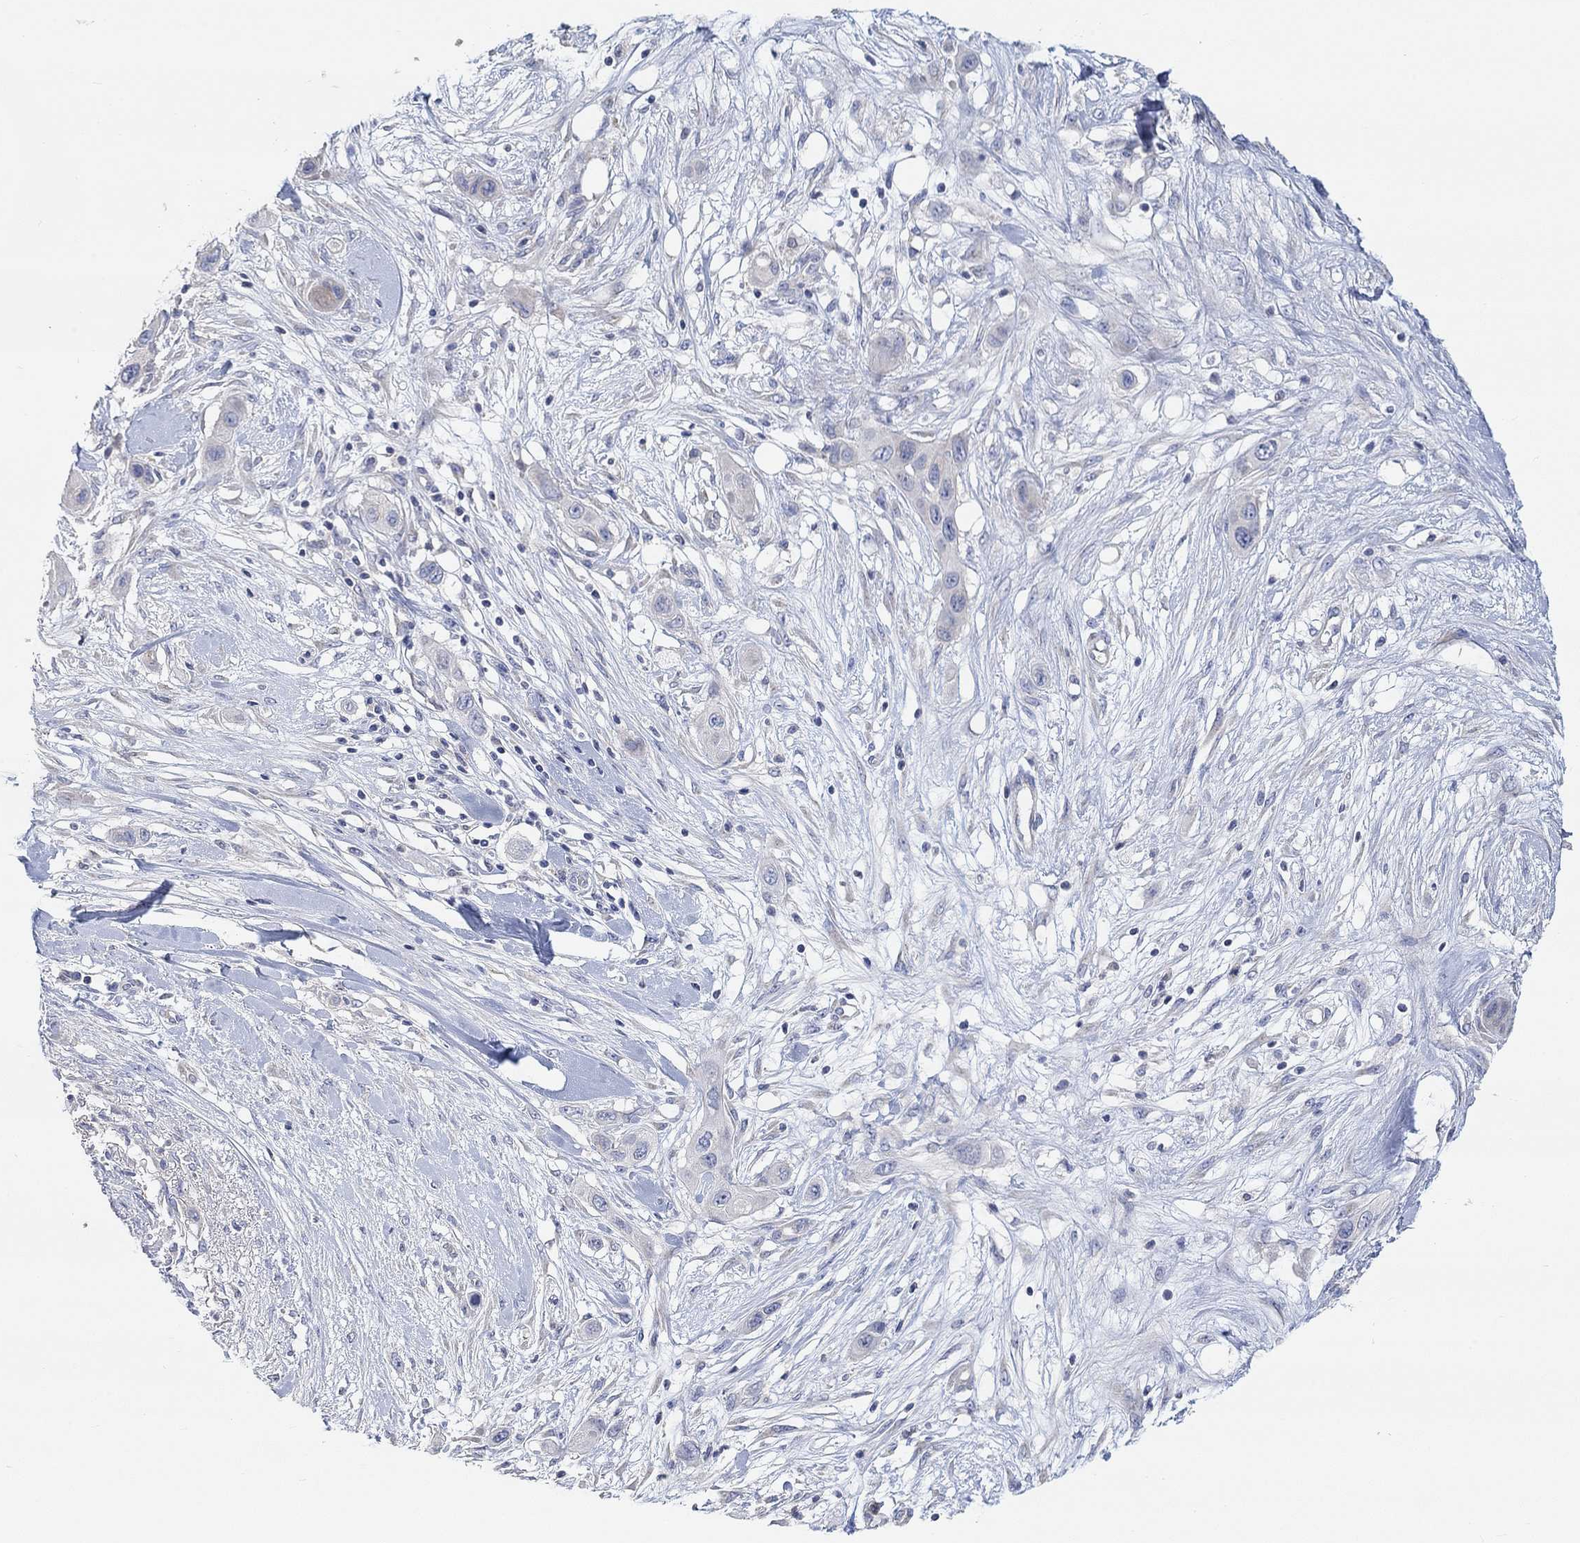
{"staining": {"intensity": "negative", "quantity": "none", "location": "none"}, "tissue": "skin cancer", "cell_type": "Tumor cells", "image_type": "cancer", "snomed": [{"axis": "morphology", "description": "Squamous cell carcinoma, NOS"}, {"axis": "topography", "description": "Skin"}], "caption": "Tumor cells are negative for protein expression in human skin cancer. (DAB IHC visualized using brightfield microscopy, high magnification).", "gene": "NLRP14", "patient": {"sex": "male", "age": 79}}